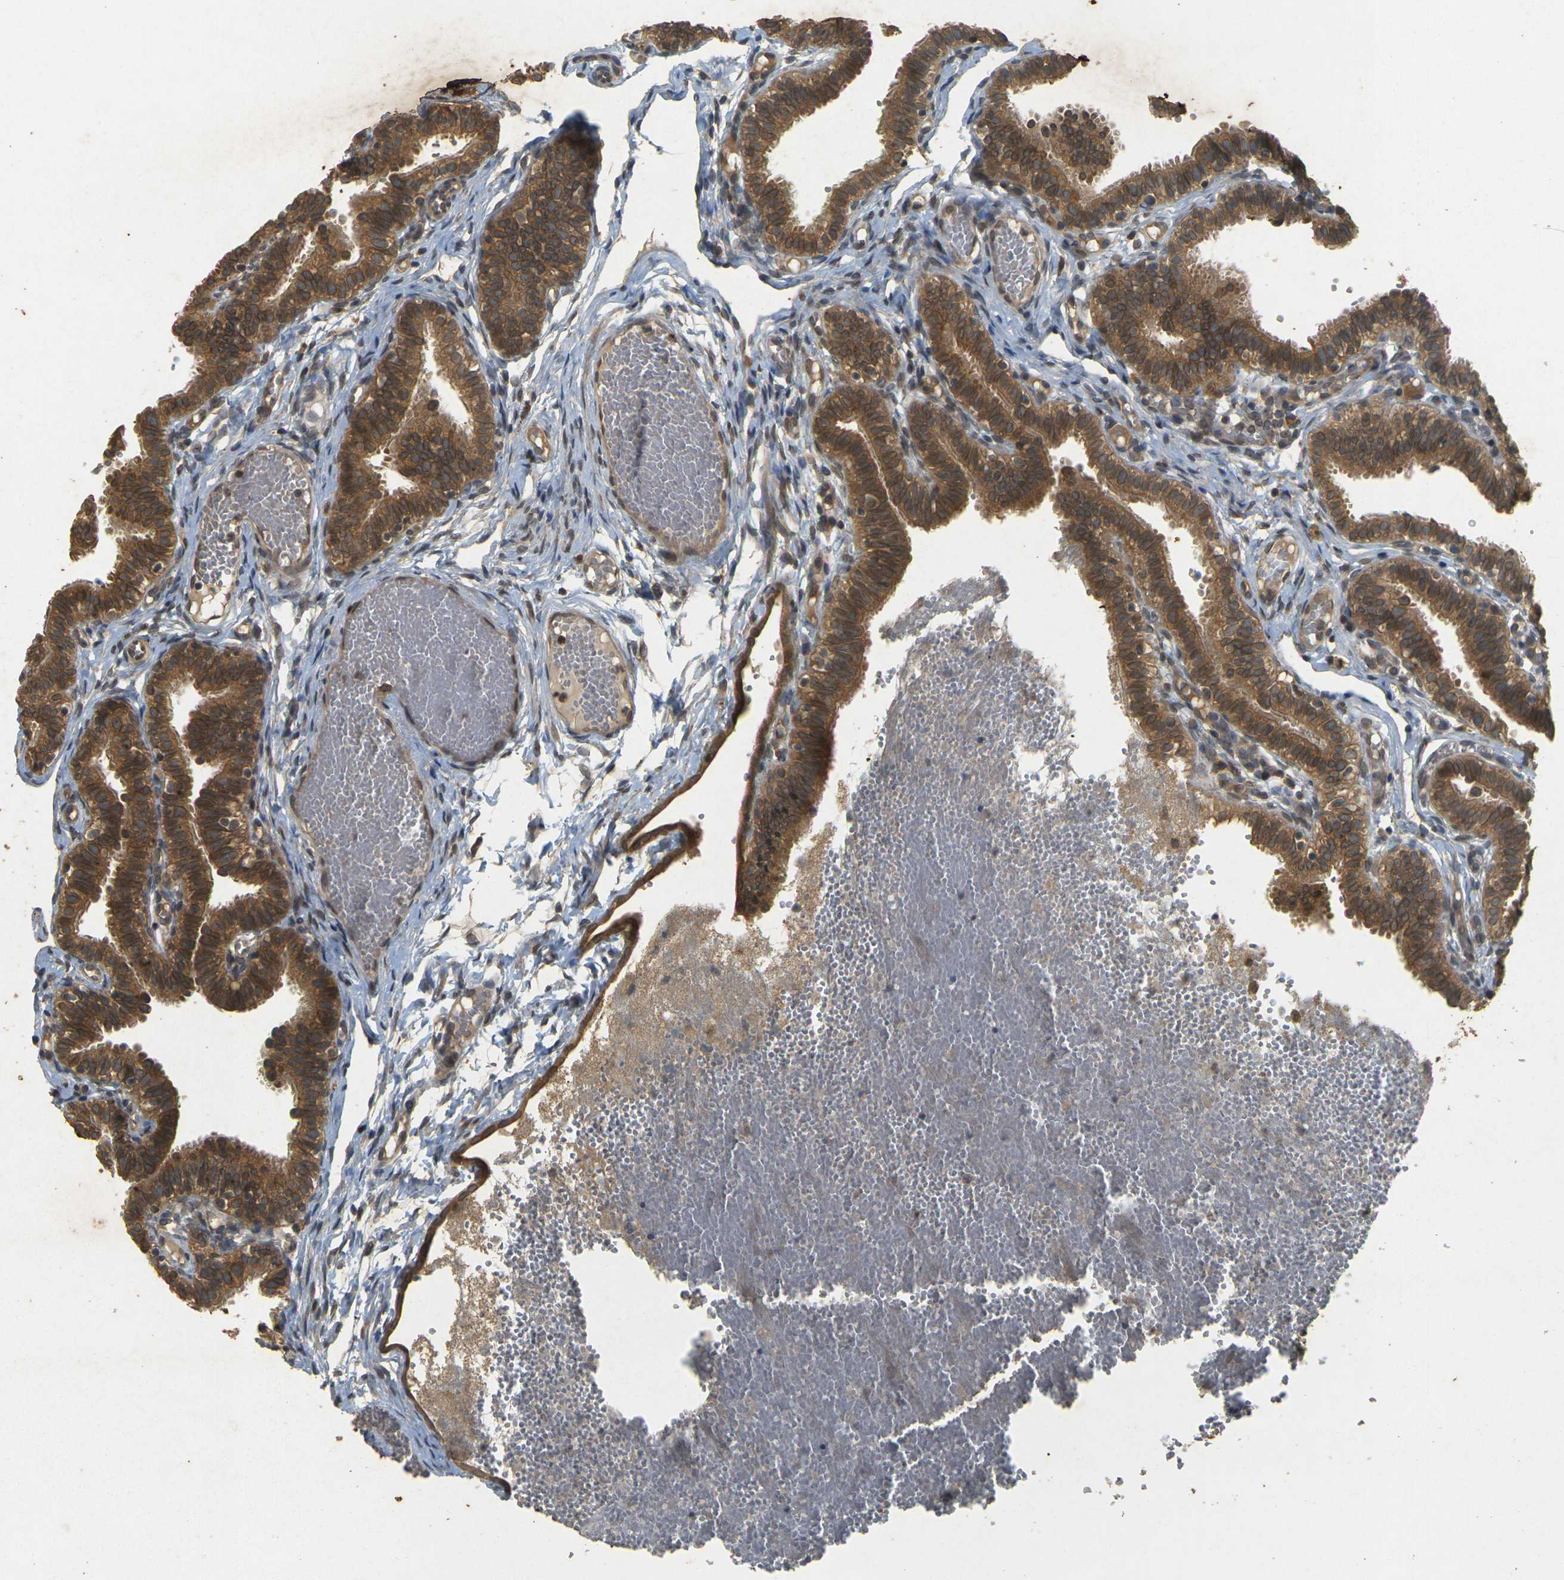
{"staining": {"intensity": "strong", "quantity": ">75%", "location": "cytoplasmic/membranous,nuclear"}, "tissue": "fallopian tube", "cell_type": "Glandular cells", "image_type": "normal", "snomed": [{"axis": "morphology", "description": "Normal tissue, NOS"}, {"axis": "topography", "description": "Fallopian tube"}, {"axis": "topography", "description": "Placenta"}], "caption": "Strong cytoplasmic/membranous,nuclear expression is present in about >75% of glandular cells in normal fallopian tube. The staining was performed using DAB, with brown indicating positive protein expression. Nuclei are stained blue with hematoxylin.", "gene": "ERN1", "patient": {"sex": "female", "age": 34}}